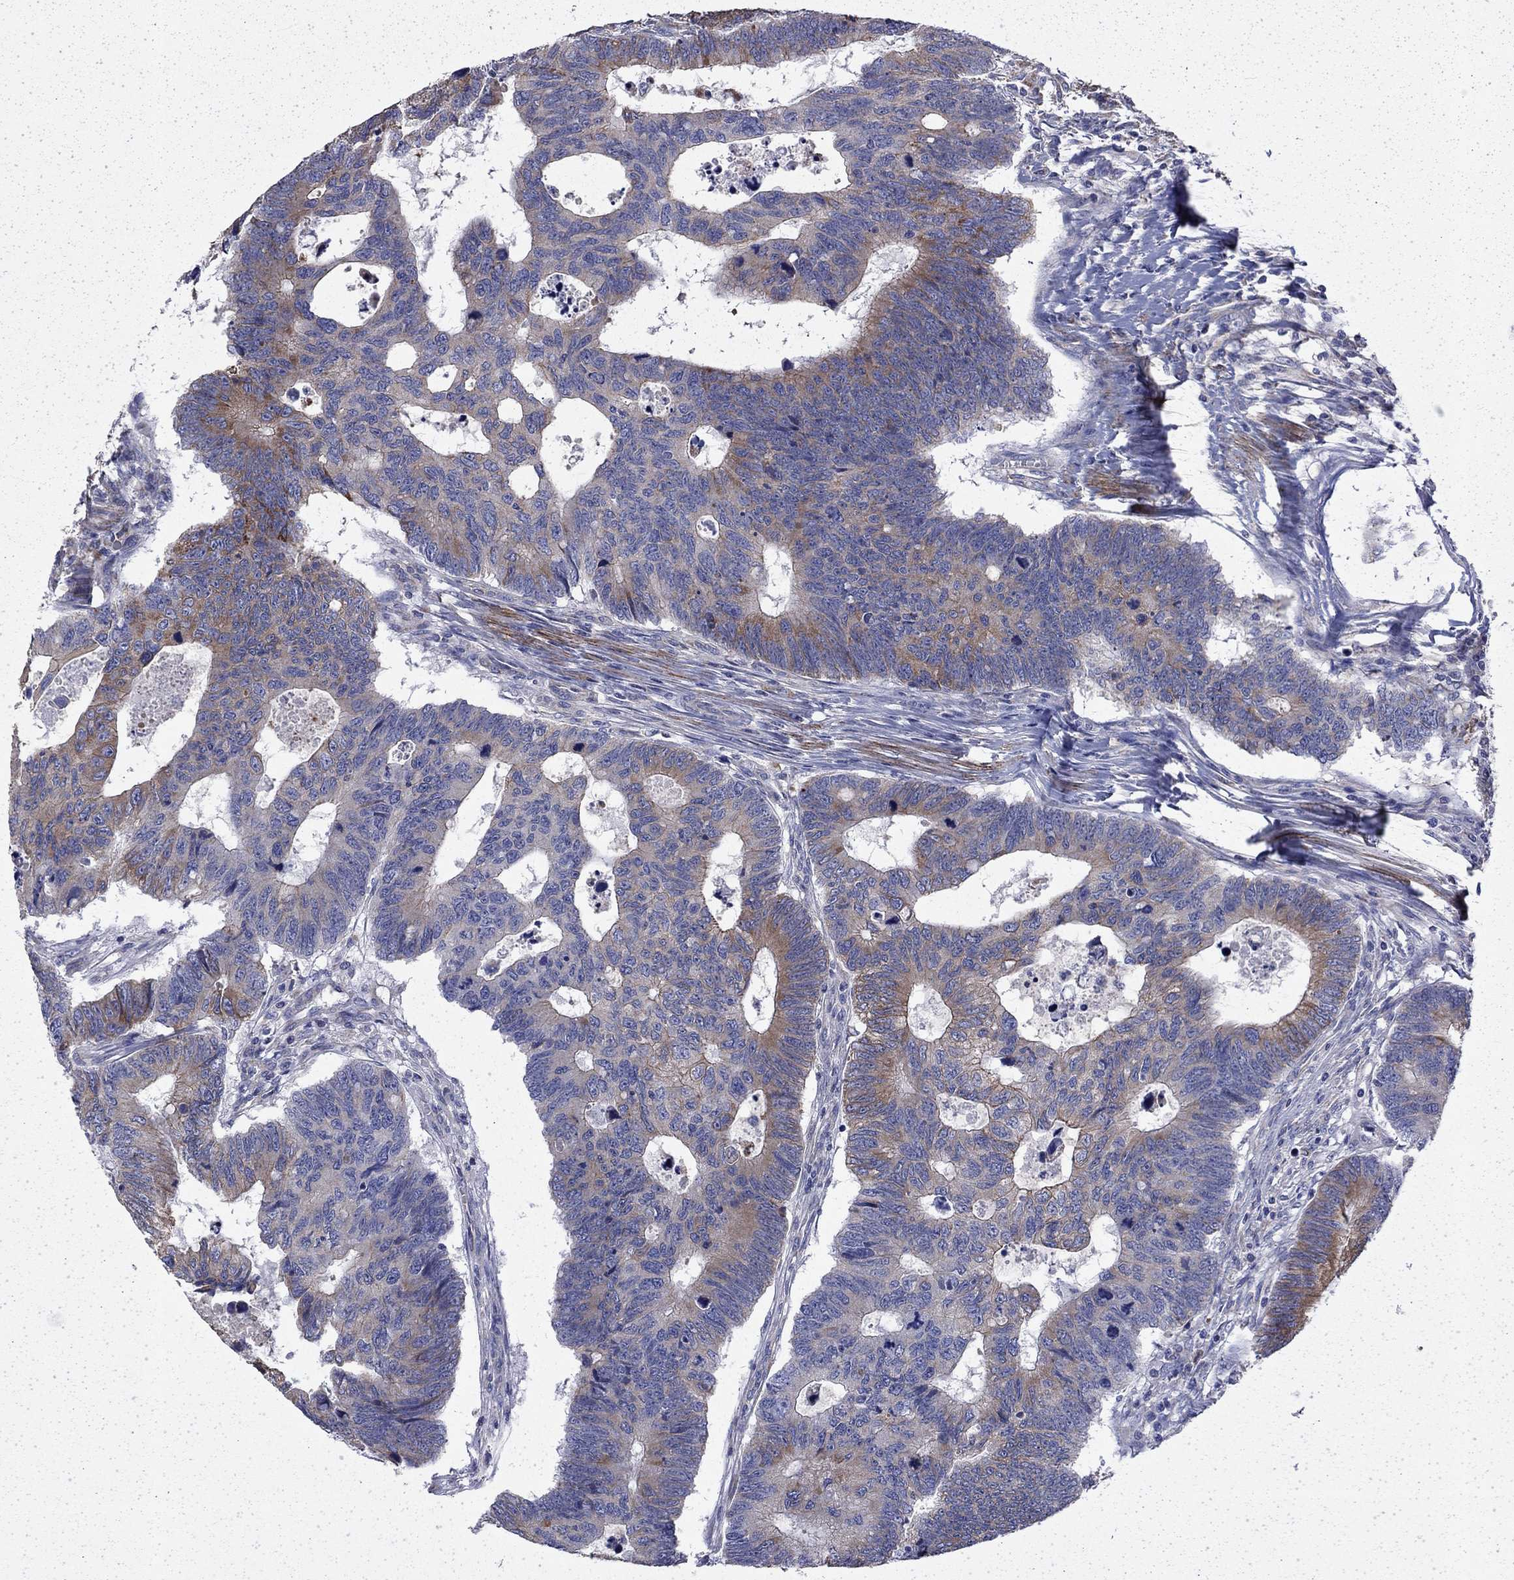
{"staining": {"intensity": "moderate", "quantity": "25%-75%", "location": "cytoplasmic/membranous"}, "tissue": "colorectal cancer", "cell_type": "Tumor cells", "image_type": "cancer", "snomed": [{"axis": "morphology", "description": "Adenocarcinoma, NOS"}, {"axis": "topography", "description": "Colon"}], "caption": "A medium amount of moderate cytoplasmic/membranous expression is identified in about 25%-75% of tumor cells in colorectal adenocarcinoma tissue. The staining is performed using DAB (3,3'-diaminobenzidine) brown chromogen to label protein expression. The nuclei are counter-stained blue using hematoxylin.", "gene": "DTNA", "patient": {"sex": "female", "age": 77}}